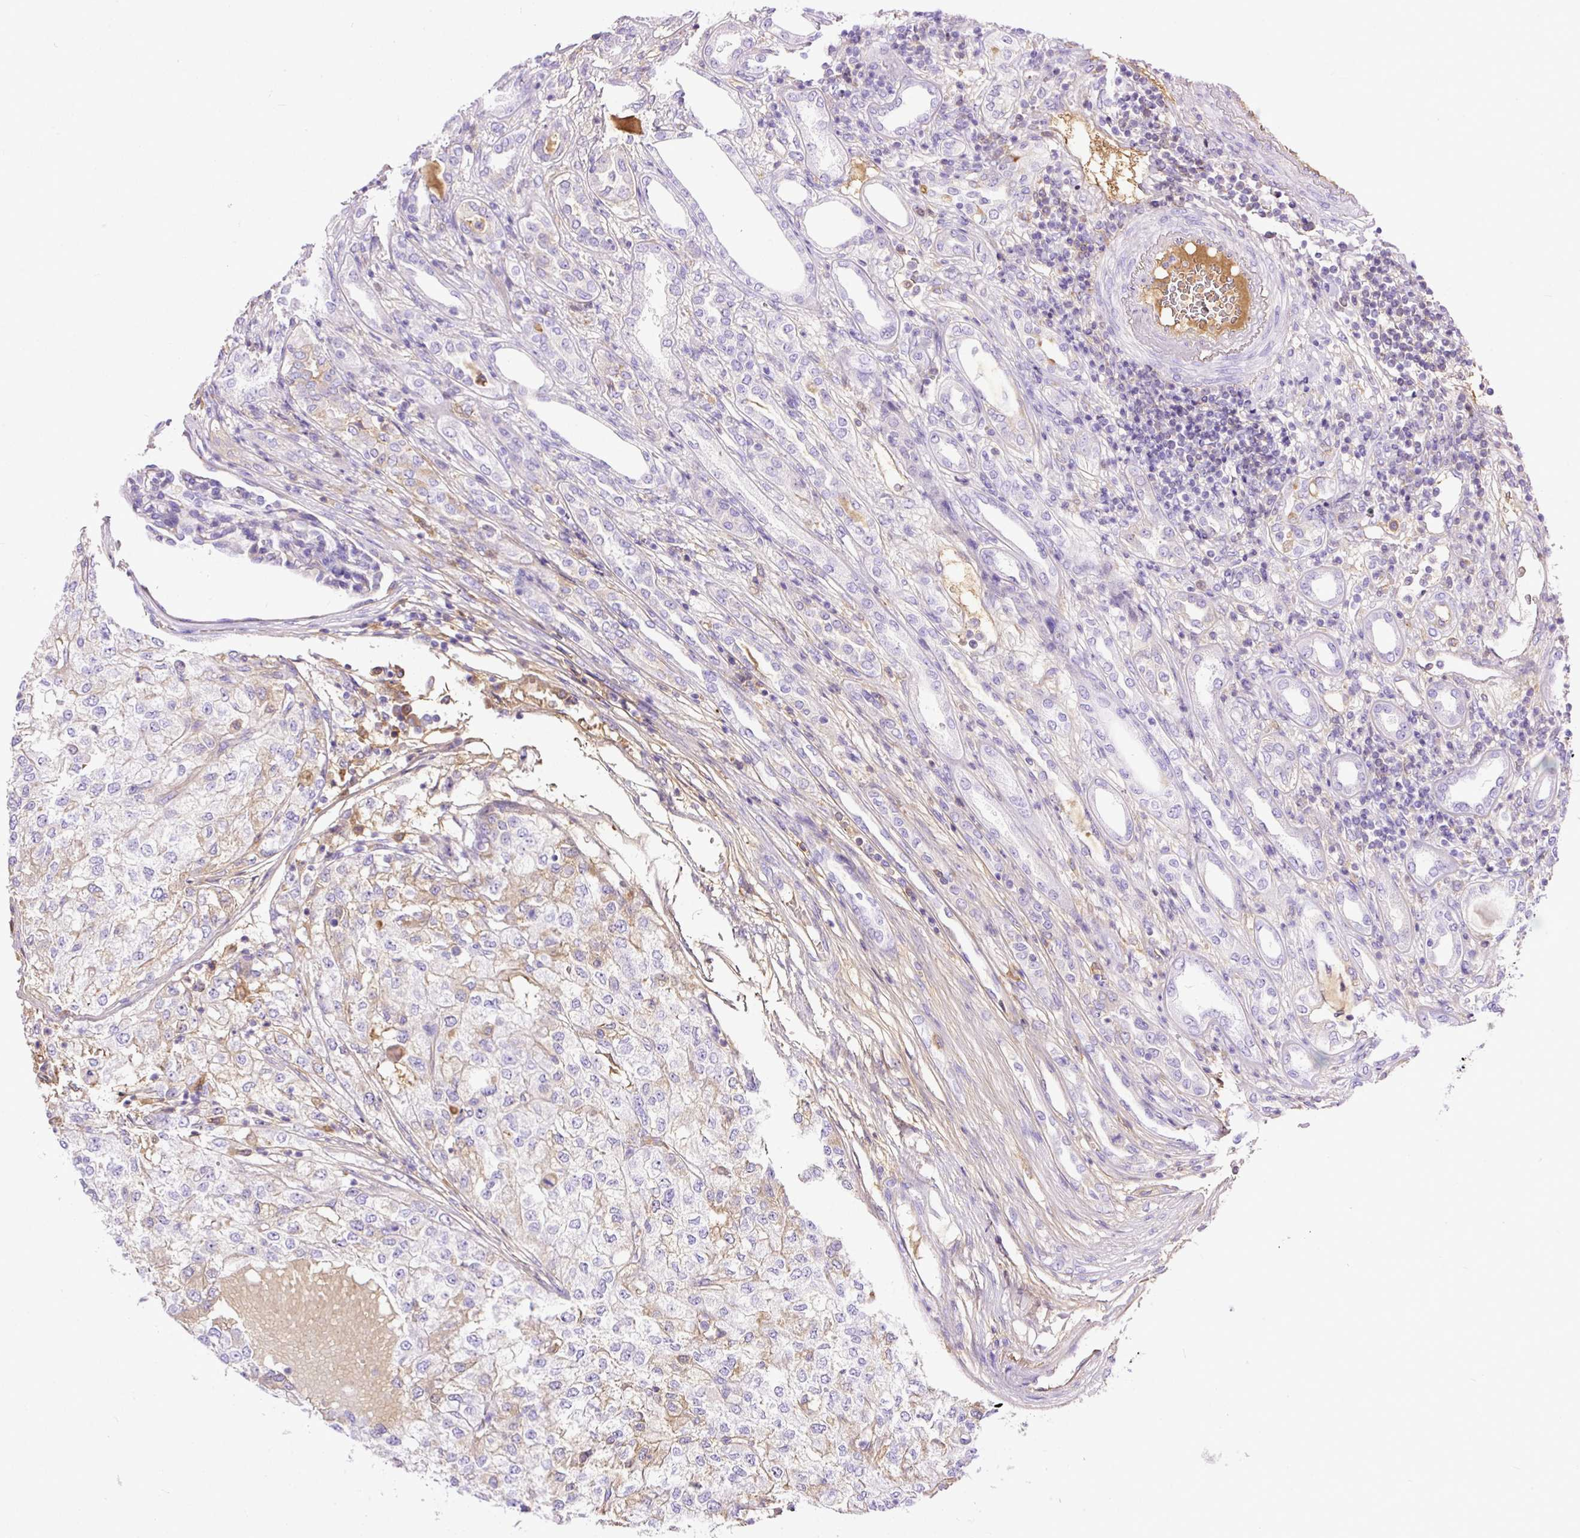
{"staining": {"intensity": "negative", "quantity": "none", "location": "none"}, "tissue": "renal cancer", "cell_type": "Tumor cells", "image_type": "cancer", "snomed": [{"axis": "morphology", "description": "Adenocarcinoma, NOS"}, {"axis": "topography", "description": "Kidney"}], "caption": "IHC photomicrograph of human adenocarcinoma (renal) stained for a protein (brown), which shows no positivity in tumor cells.", "gene": "CLEC3B", "patient": {"sex": "female", "age": 54}}